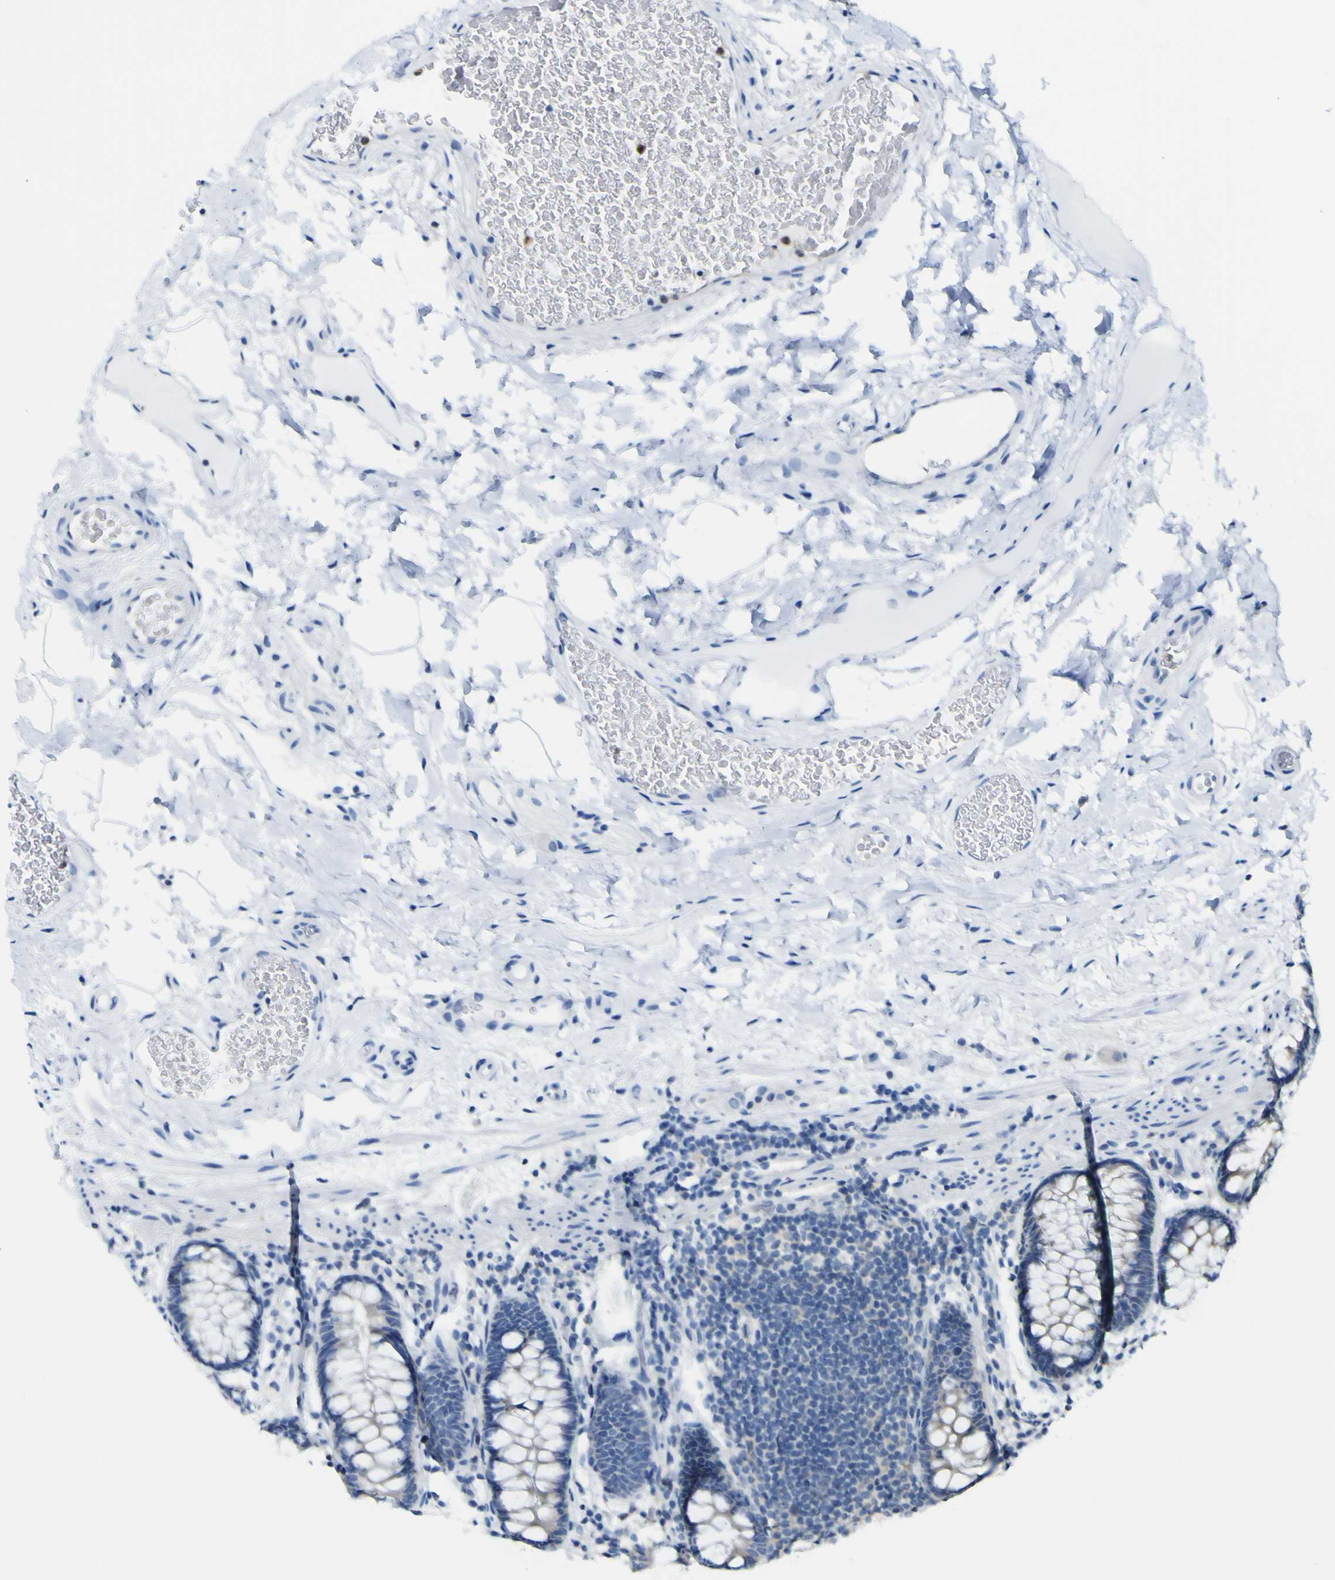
{"staining": {"intensity": "negative", "quantity": "none", "location": "none"}, "tissue": "colon", "cell_type": "Endothelial cells", "image_type": "normal", "snomed": [{"axis": "morphology", "description": "Normal tissue, NOS"}, {"axis": "topography", "description": "Colon"}], "caption": "Human colon stained for a protein using immunohistochemistry shows no positivity in endothelial cells.", "gene": "ABHD3", "patient": {"sex": "female", "age": 80}}